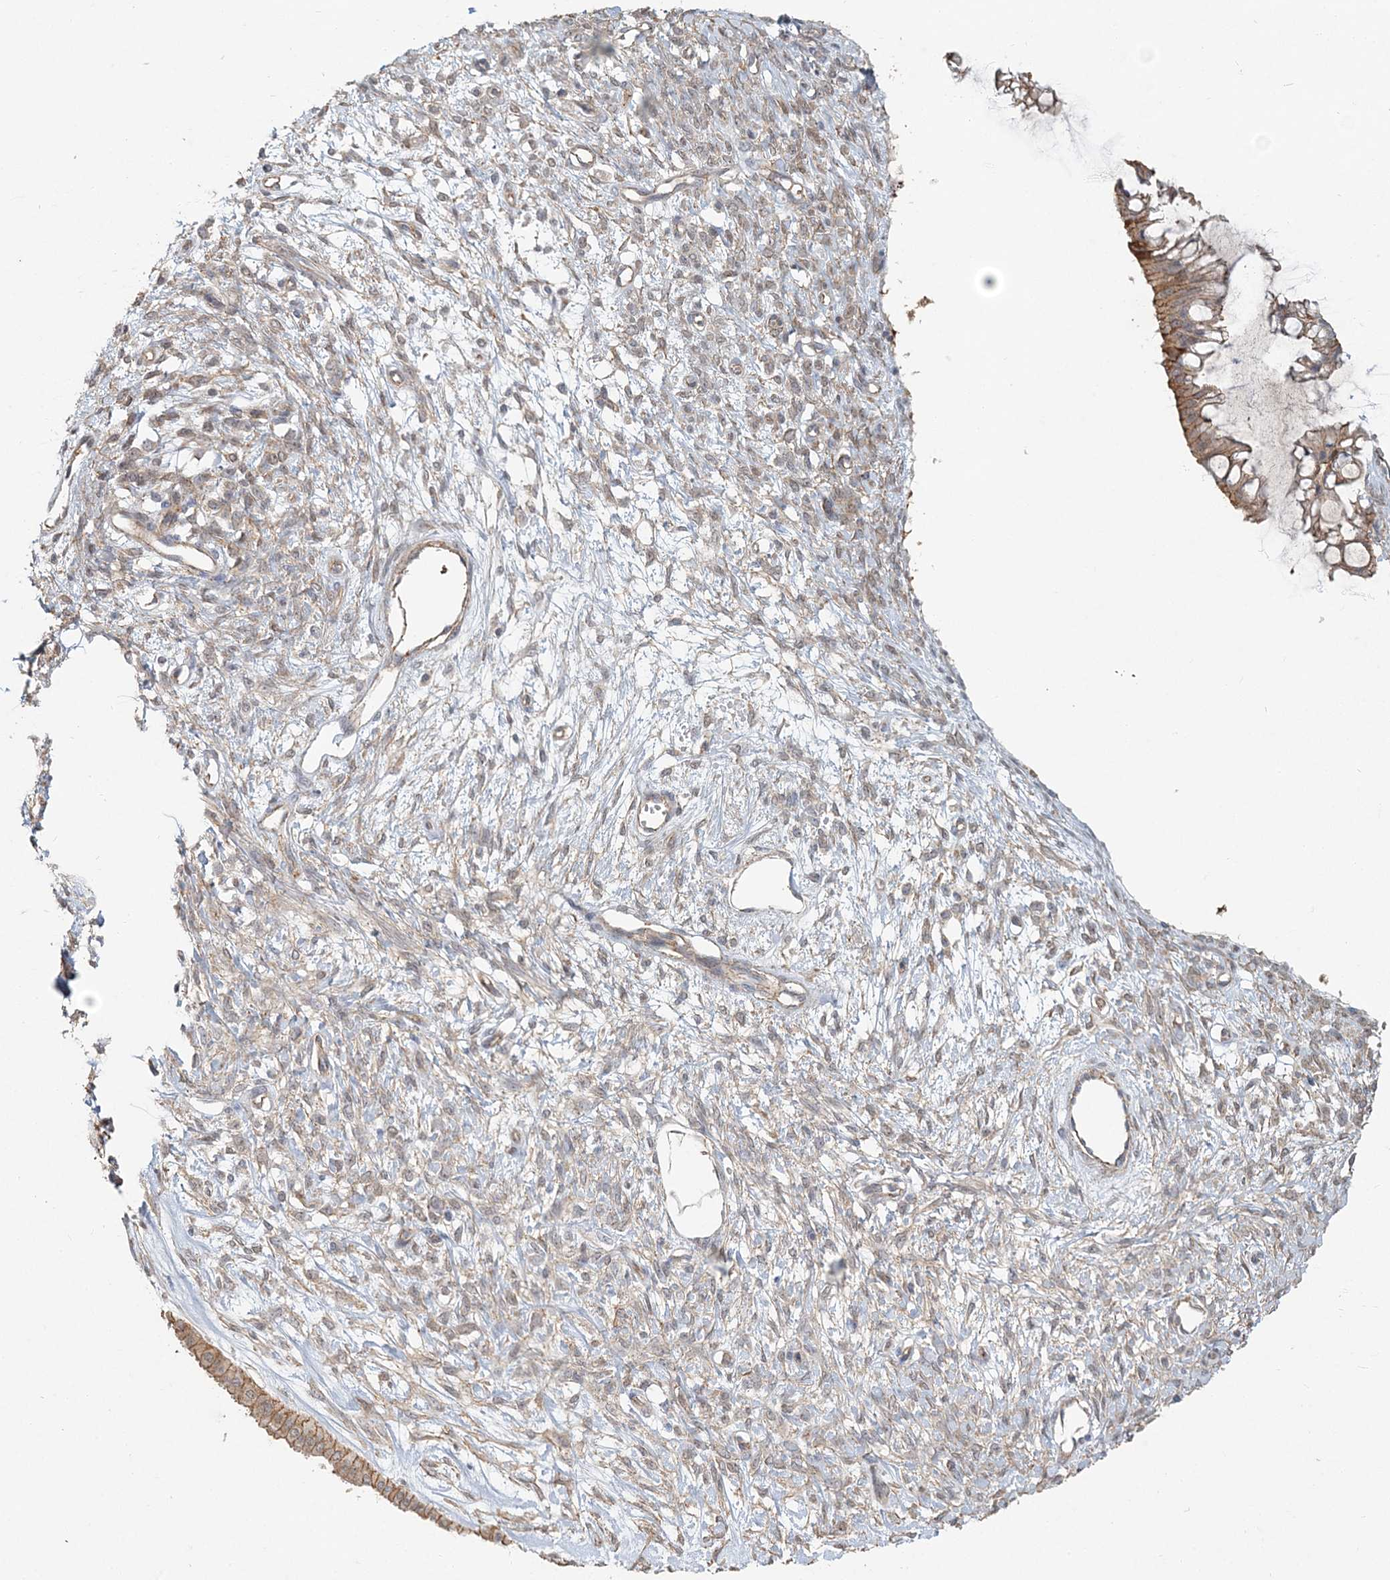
{"staining": {"intensity": "moderate", "quantity": ">75%", "location": "cytoplasmic/membranous"}, "tissue": "ovarian cancer", "cell_type": "Tumor cells", "image_type": "cancer", "snomed": [{"axis": "morphology", "description": "Cystadenocarcinoma, mucinous, NOS"}, {"axis": "topography", "description": "Ovary"}], "caption": "Immunohistochemistry (IHC) photomicrograph of neoplastic tissue: human ovarian mucinous cystadenocarcinoma stained using immunohistochemistry (IHC) reveals medium levels of moderate protein expression localized specifically in the cytoplasmic/membranous of tumor cells, appearing as a cytoplasmic/membranous brown color.", "gene": "MAT2B", "patient": {"sex": "female", "age": 73}}